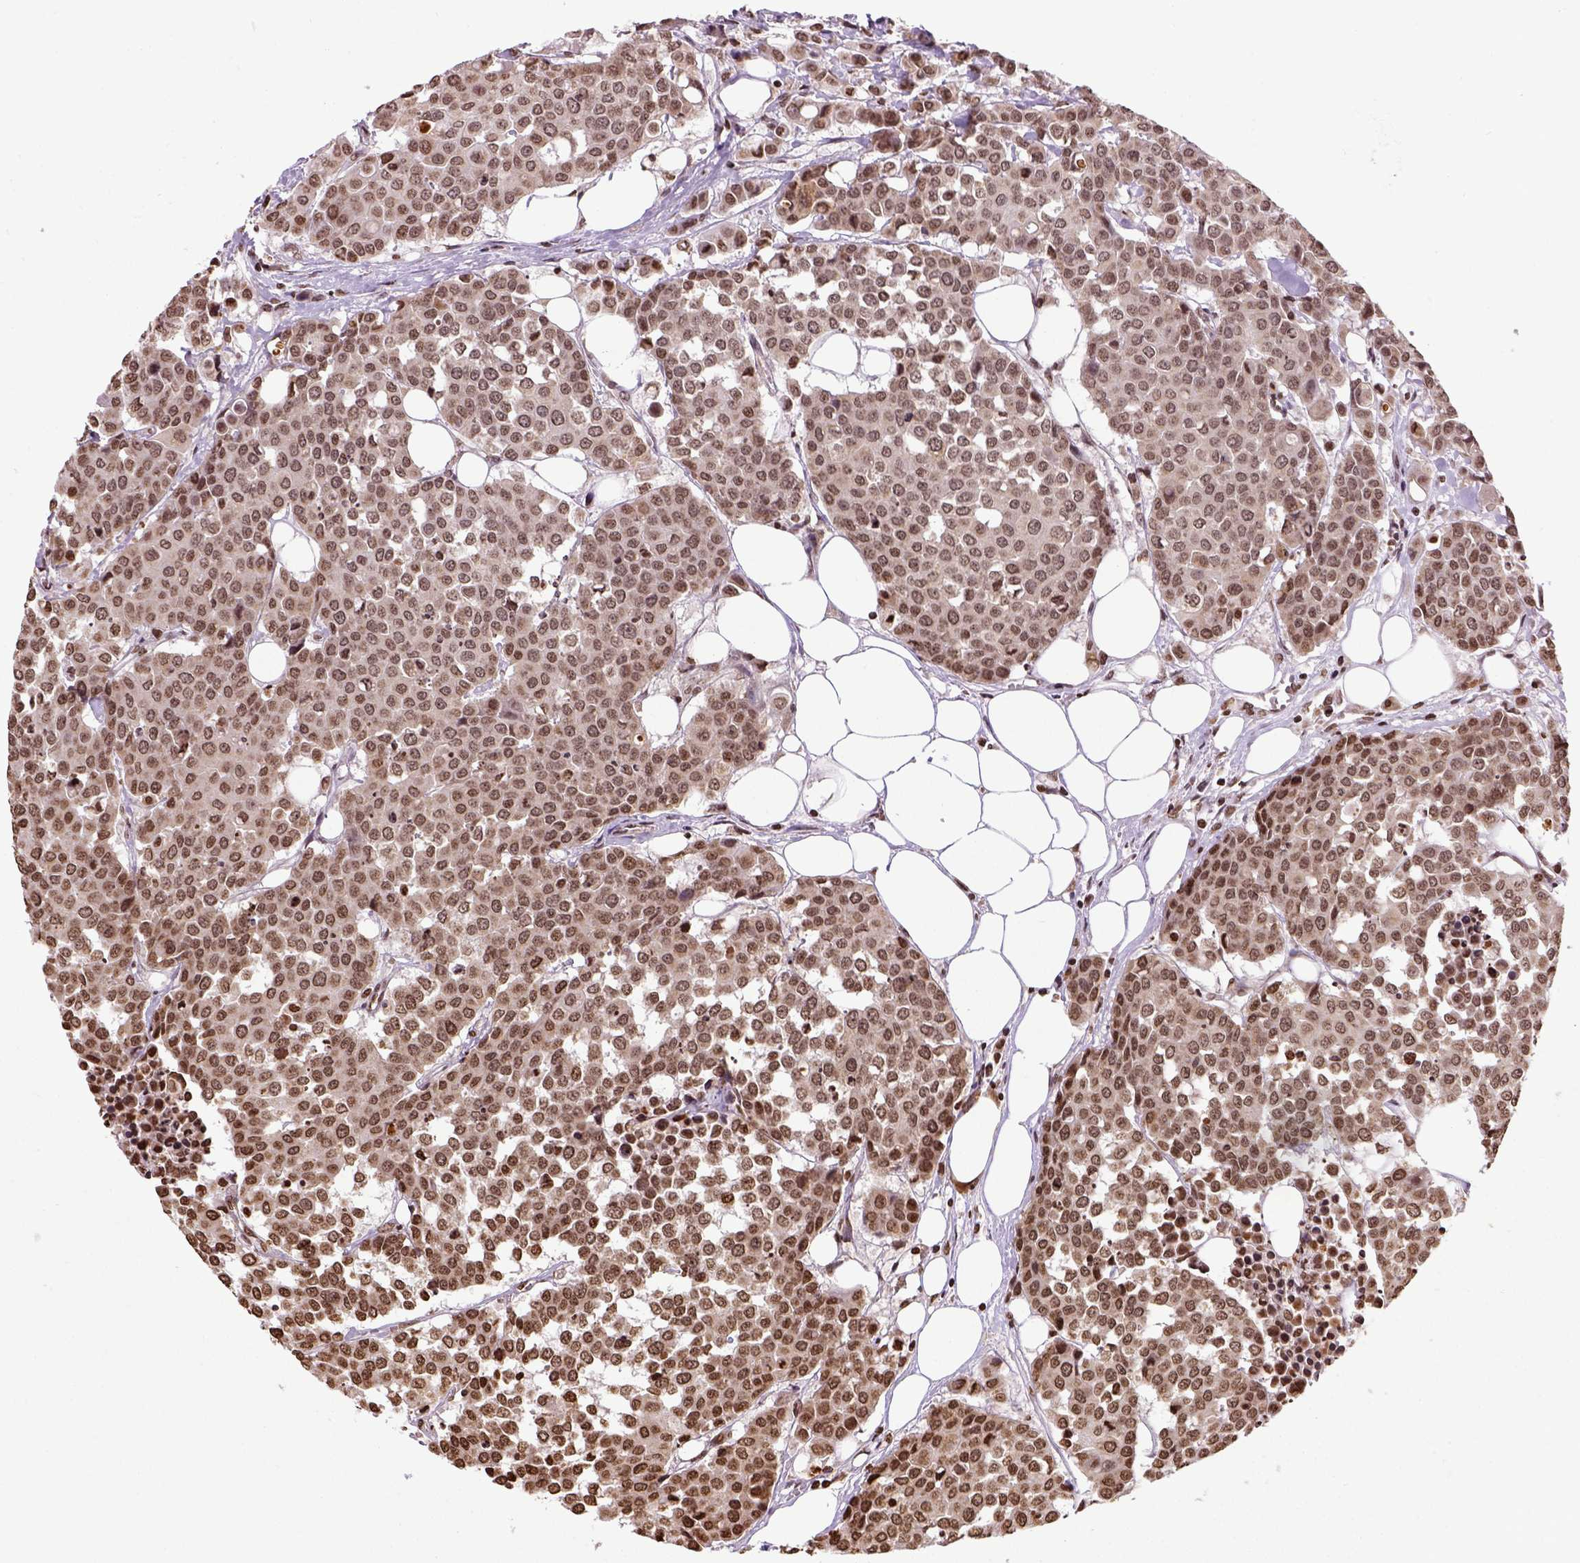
{"staining": {"intensity": "moderate", "quantity": ">75%", "location": "nuclear"}, "tissue": "carcinoid", "cell_type": "Tumor cells", "image_type": "cancer", "snomed": [{"axis": "morphology", "description": "Carcinoid, malignant, NOS"}, {"axis": "topography", "description": "Colon"}], "caption": "Human malignant carcinoid stained for a protein (brown) exhibits moderate nuclear positive staining in about >75% of tumor cells.", "gene": "ZNF75D", "patient": {"sex": "male", "age": 81}}